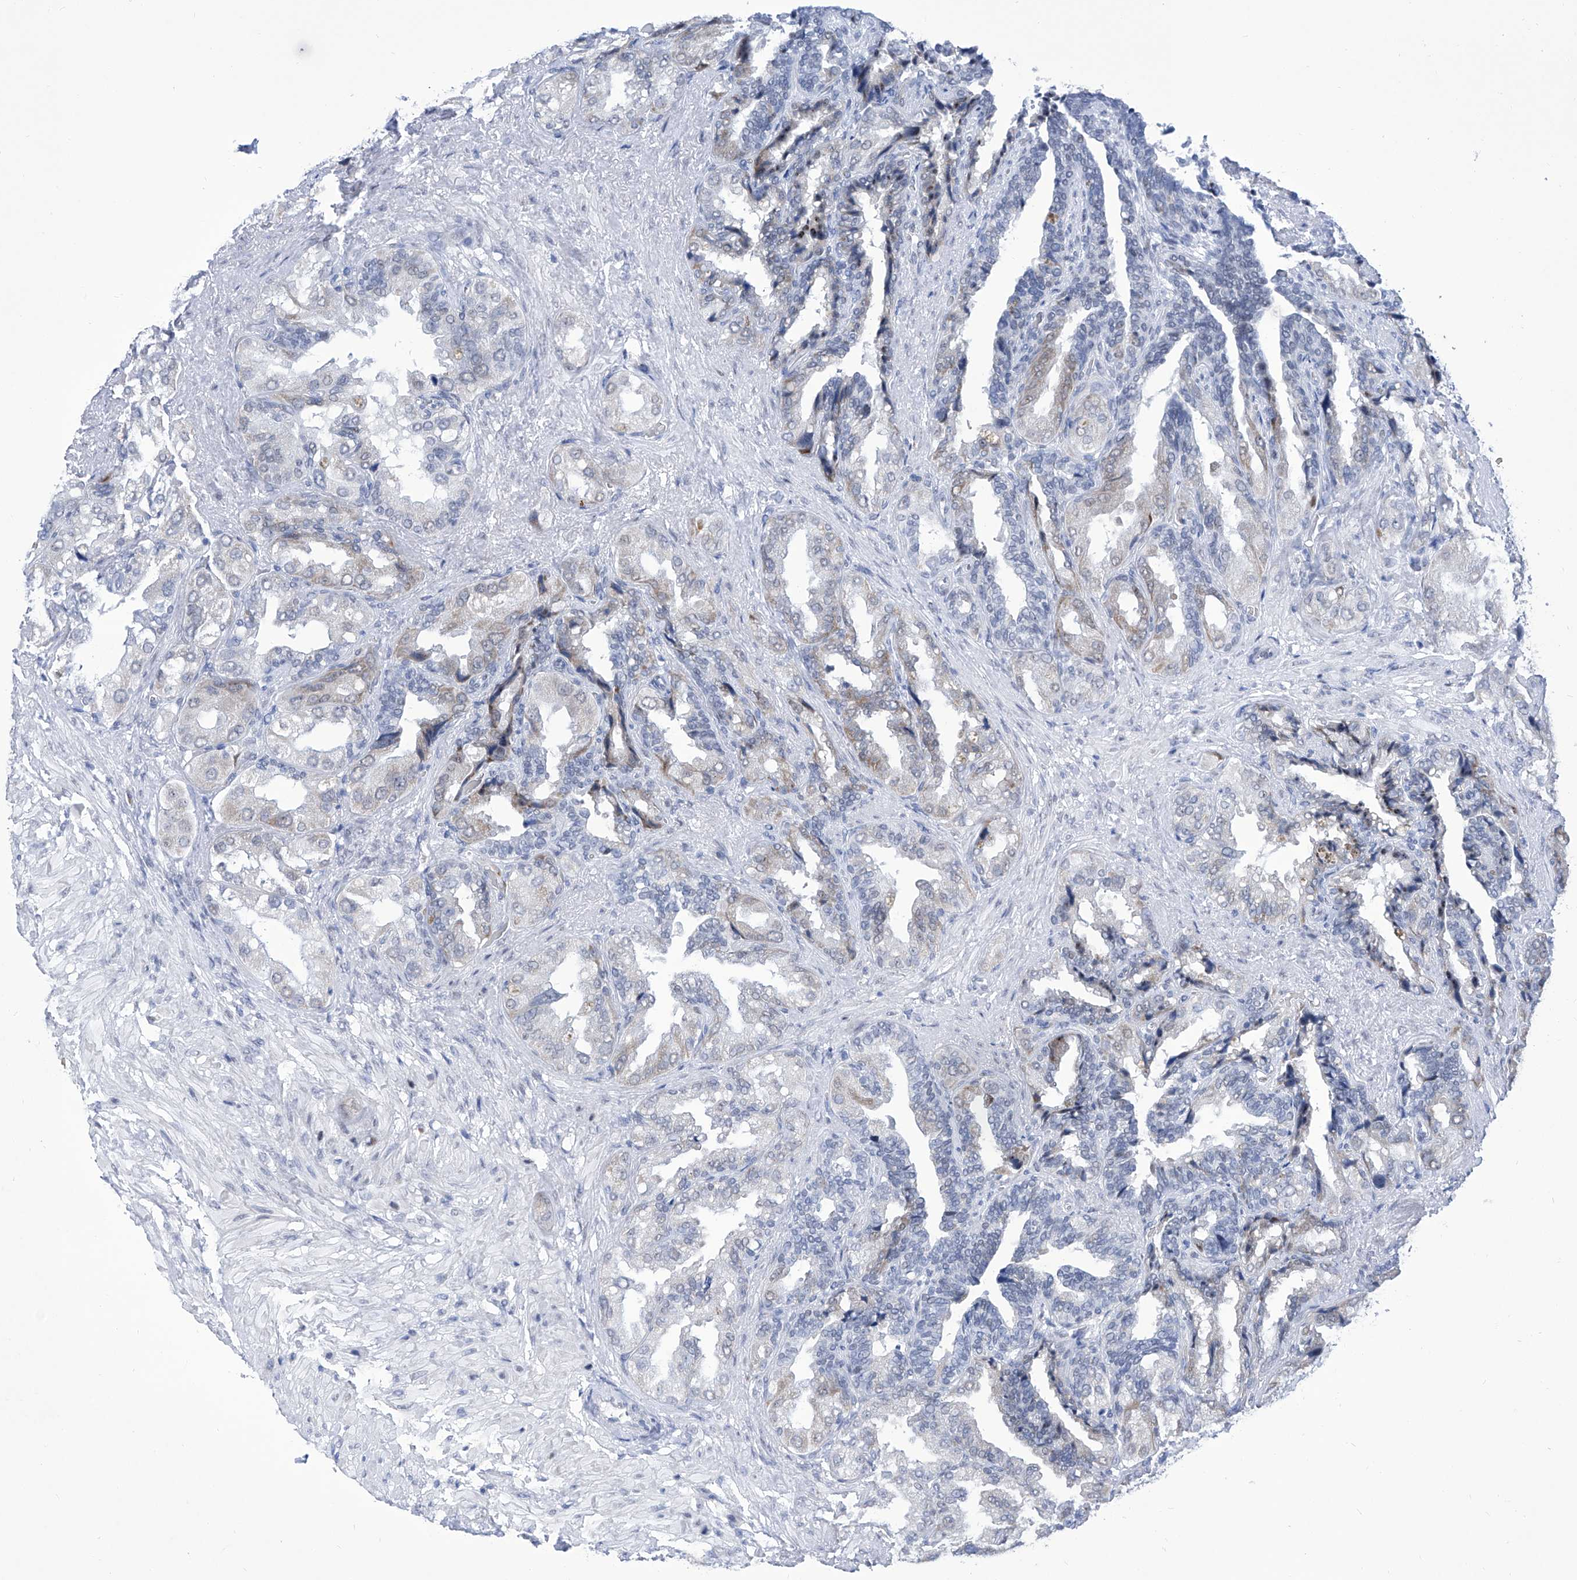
{"staining": {"intensity": "weak", "quantity": "<25%", "location": "cytoplasmic/membranous"}, "tissue": "seminal vesicle", "cell_type": "Glandular cells", "image_type": "normal", "snomed": [{"axis": "morphology", "description": "Normal tissue, NOS"}, {"axis": "topography", "description": "Seminal veicle"}, {"axis": "topography", "description": "Peripheral nerve tissue"}], "caption": "IHC of unremarkable human seminal vesicle reveals no positivity in glandular cells.", "gene": "SART1", "patient": {"sex": "male", "age": 63}}